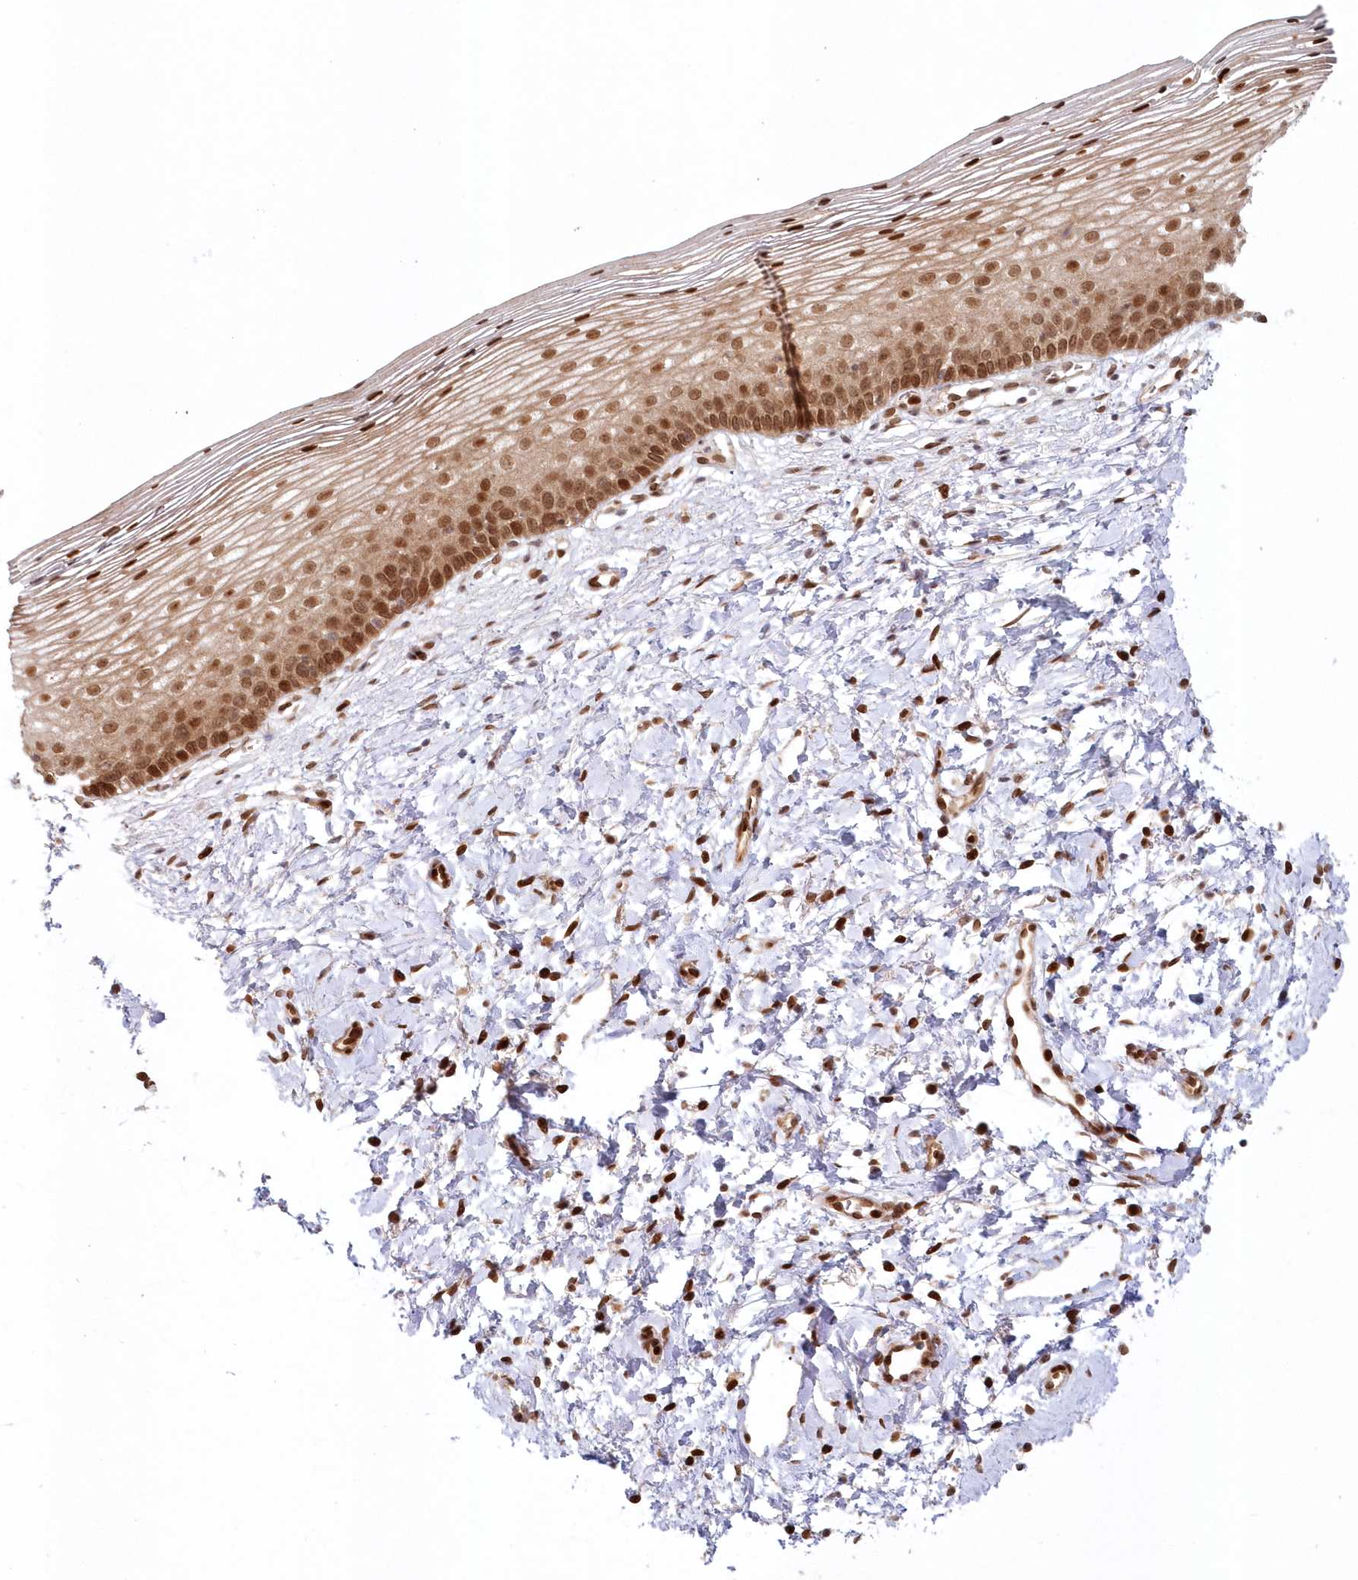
{"staining": {"intensity": "strong", "quantity": ">75%", "location": "cytoplasmic/membranous,nuclear"}, "tissue": "cervix", "cell_type": "Glandular cells", "image_type": "normal", "snomed": [{"axis": "morphology", "description": "Normal tissue, NOS"}, {"axis": "topography", "description": "Cervix"}], "caption": "Immunohistochemical staining of unremarkable cervix demonstrates strong cytoplasmic/membranous,nuclear protein expression in approximately >75% of glandular cells. Using DAB (brown) and hematoxylin (blue) stains, captured at high magnification using brightfield microscopy.", "gene": "TOGARAM2", "patient": {"sex": "female", "age": 72}}